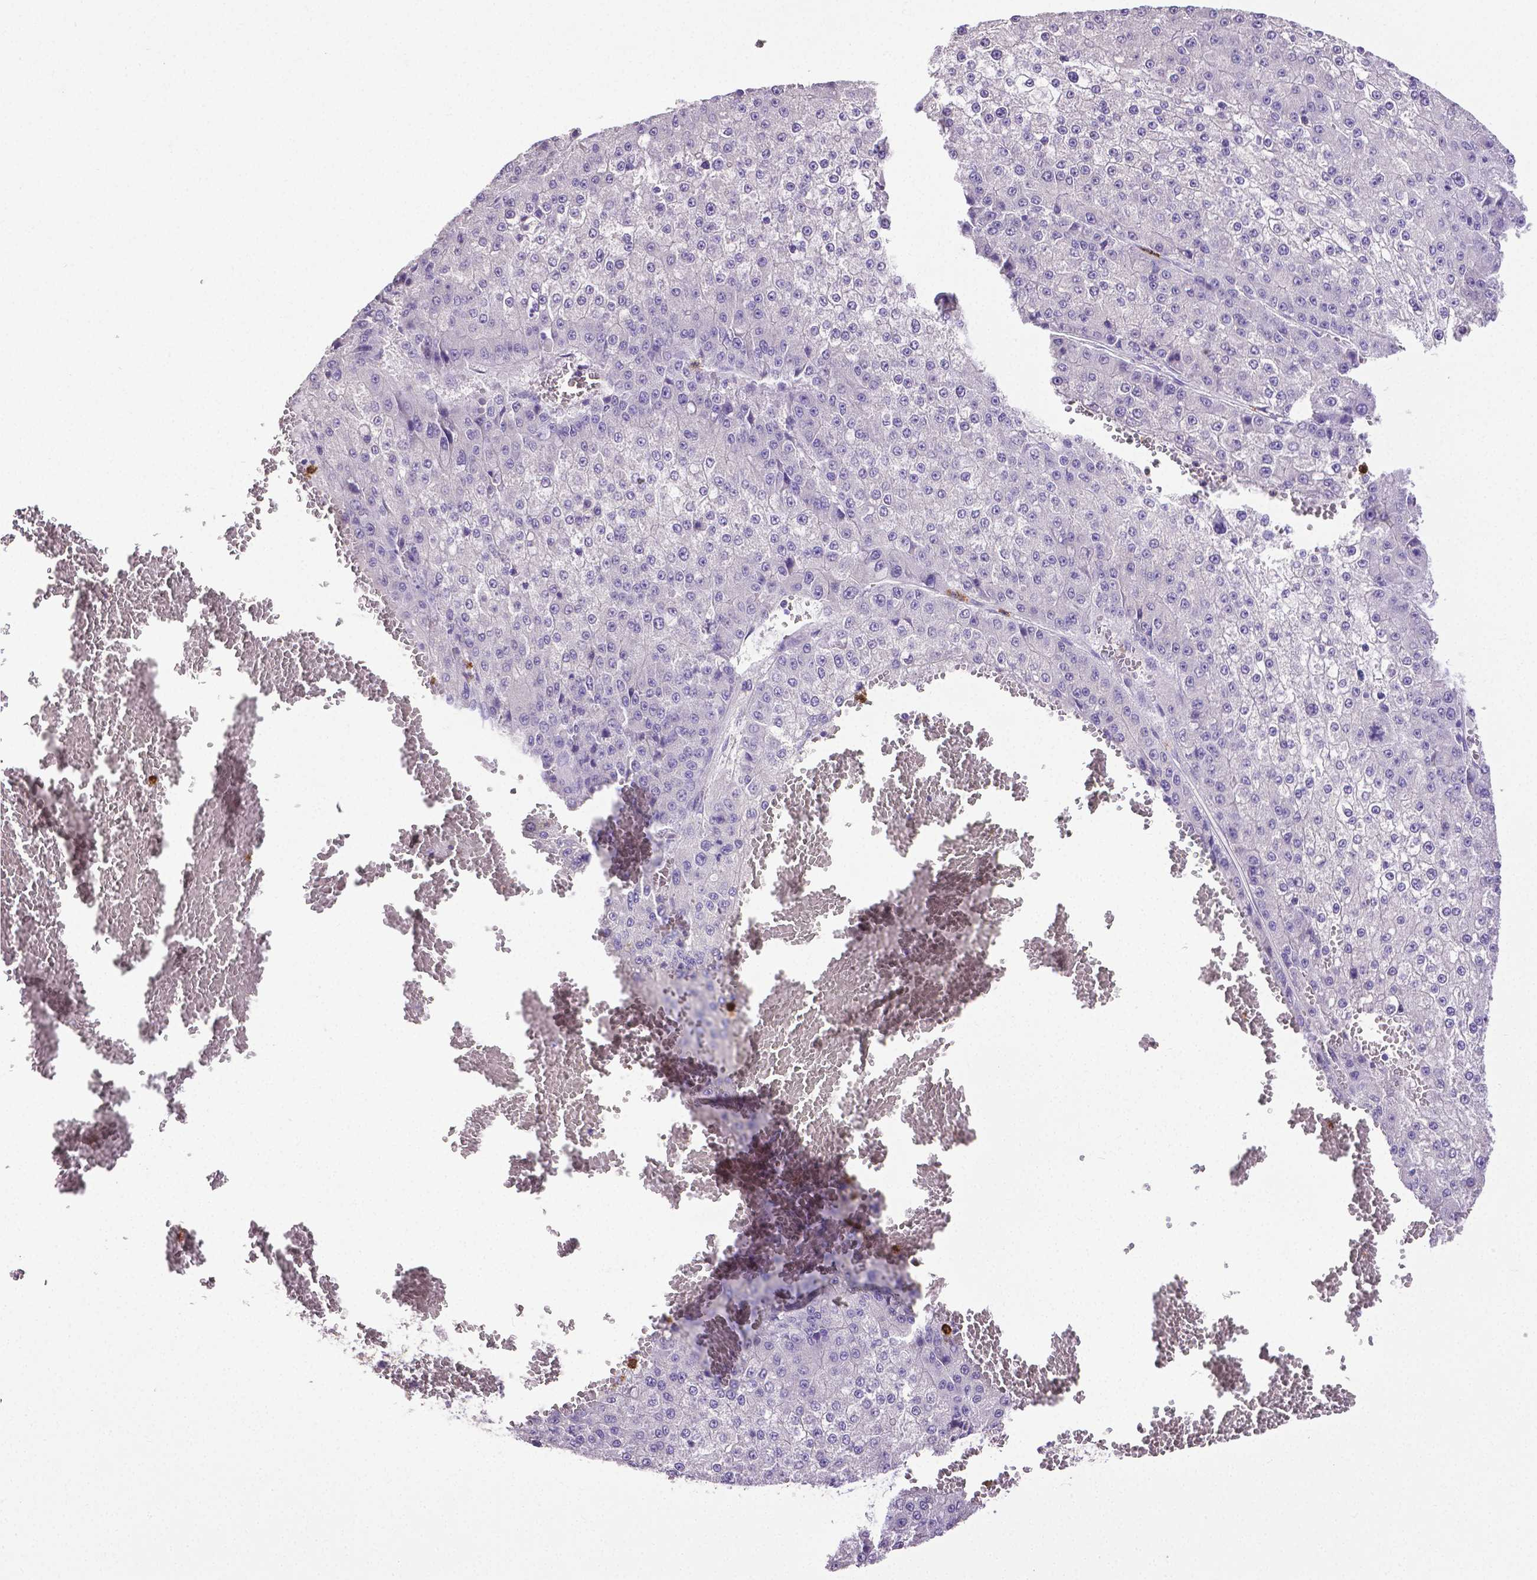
{"staining": {"intensity": "negative", "quantity": "none", "location": "none"}, "tissue": "liver cancer", "cell_type": "Tumor cells", "image_type": "cancer", "snomed": [{"axis": "morphology", "description": "Carcinoma, Hepatocellular, NOS"}, {"axis": "topography", "description": "Liver"}], "caption": "Tumor cells are negative for protein expression in human liver cancer.", "gene": "MMP9", "patient": {"sex": "female", "age": 73}}